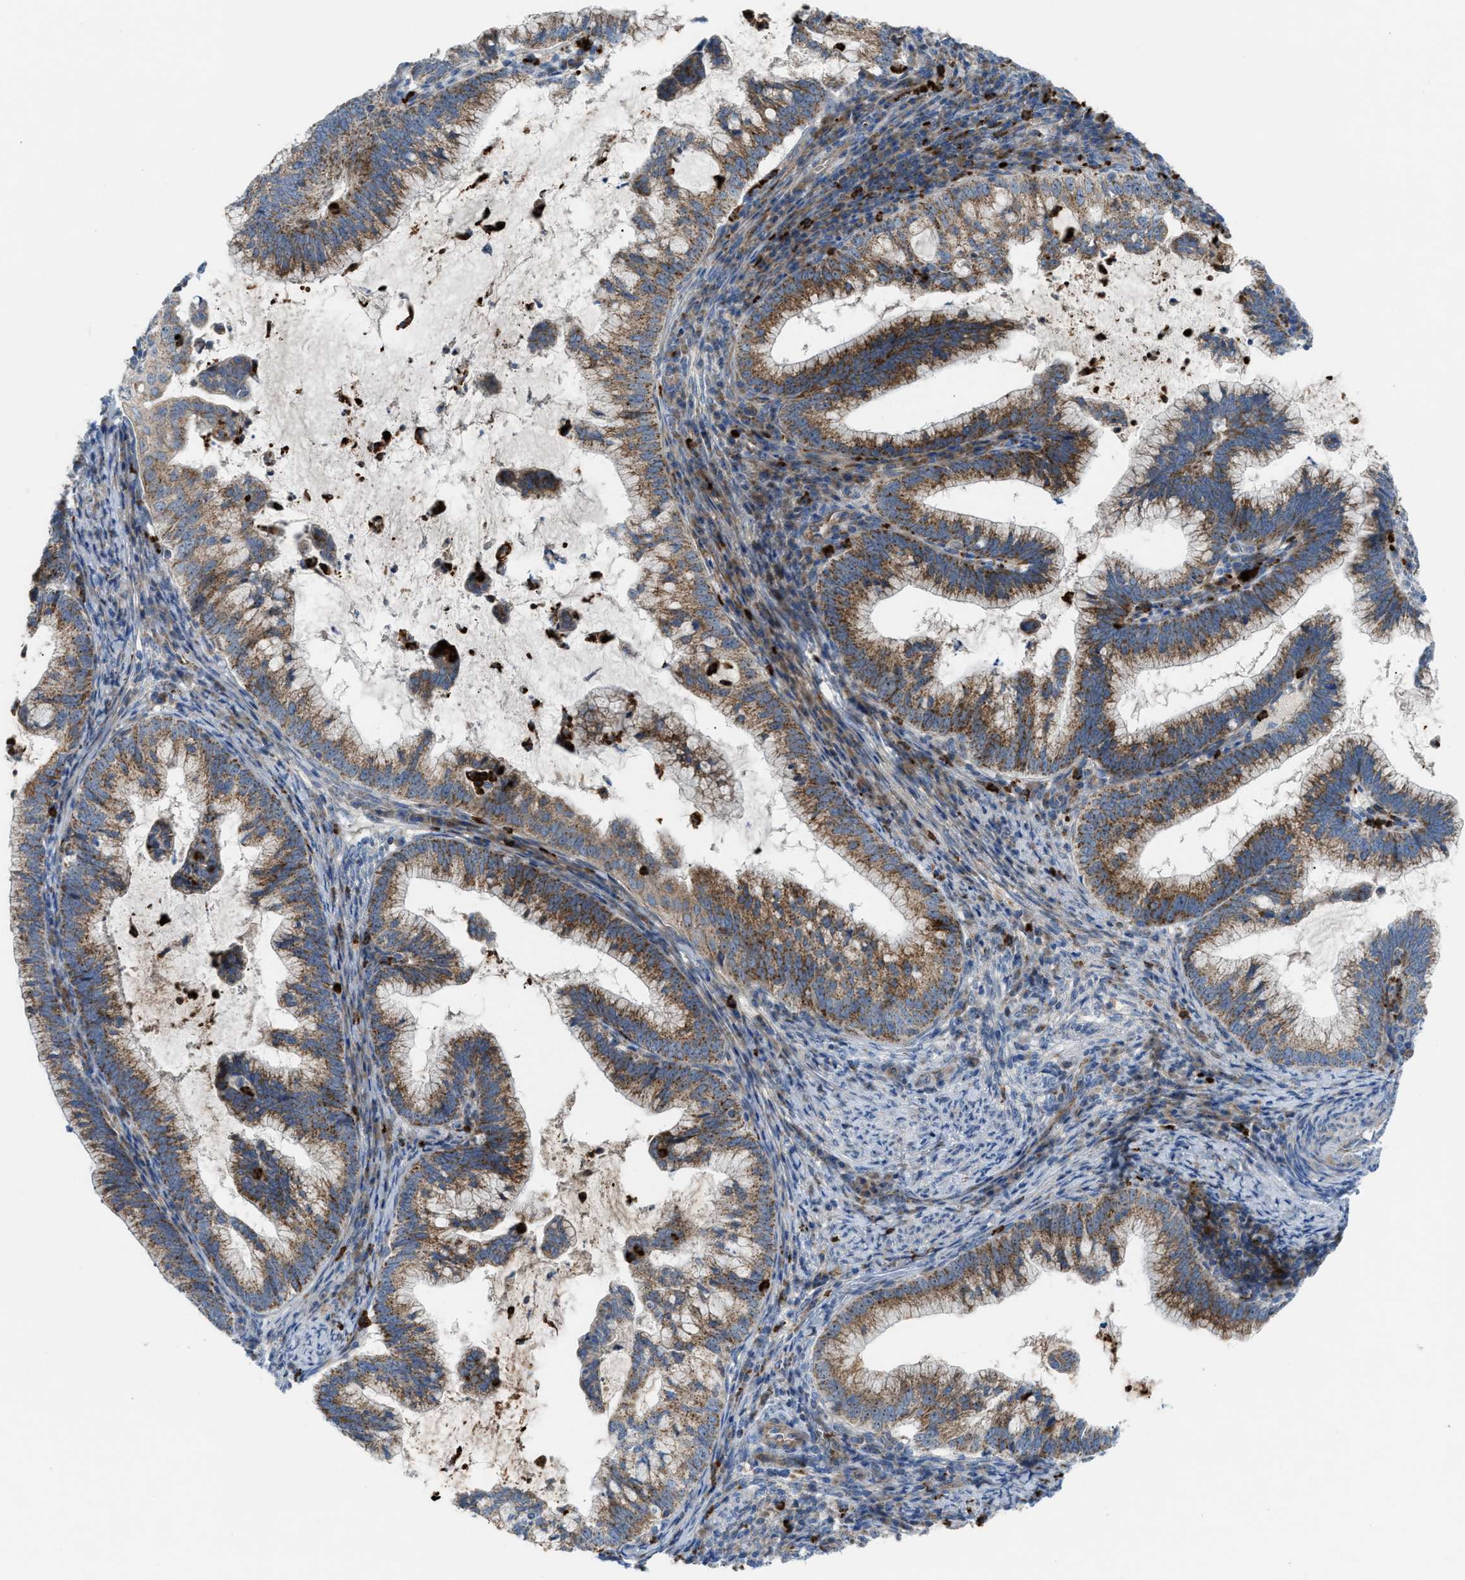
{"staining": {"intensity": "moderate", "quantity": ">75%", "location": "cytoplasmic/membranous"}, "tissue": "cervical cancer", "cell_type": "Tumor cells", "image_type": "cancer", "snomed": [{"axis": "morphology", "description": "Adenocarcinoma, NOS"}, {"axis": "topography", "description": "Cervix"}], "caption": "A photomicrograph of cervical cancer stained for a protein reveals moderate cytoplasmic/membranous brown staining in tumor cells. The staining was performed using DAB (3,3'-diaminobenzidine) to visualize the protein expression in brown, while the nuclei were stained in blue with hematoxylin (Magnification: 20x).", "gene": "TPH1", "patient": {"sex": "female", "age": 36}}